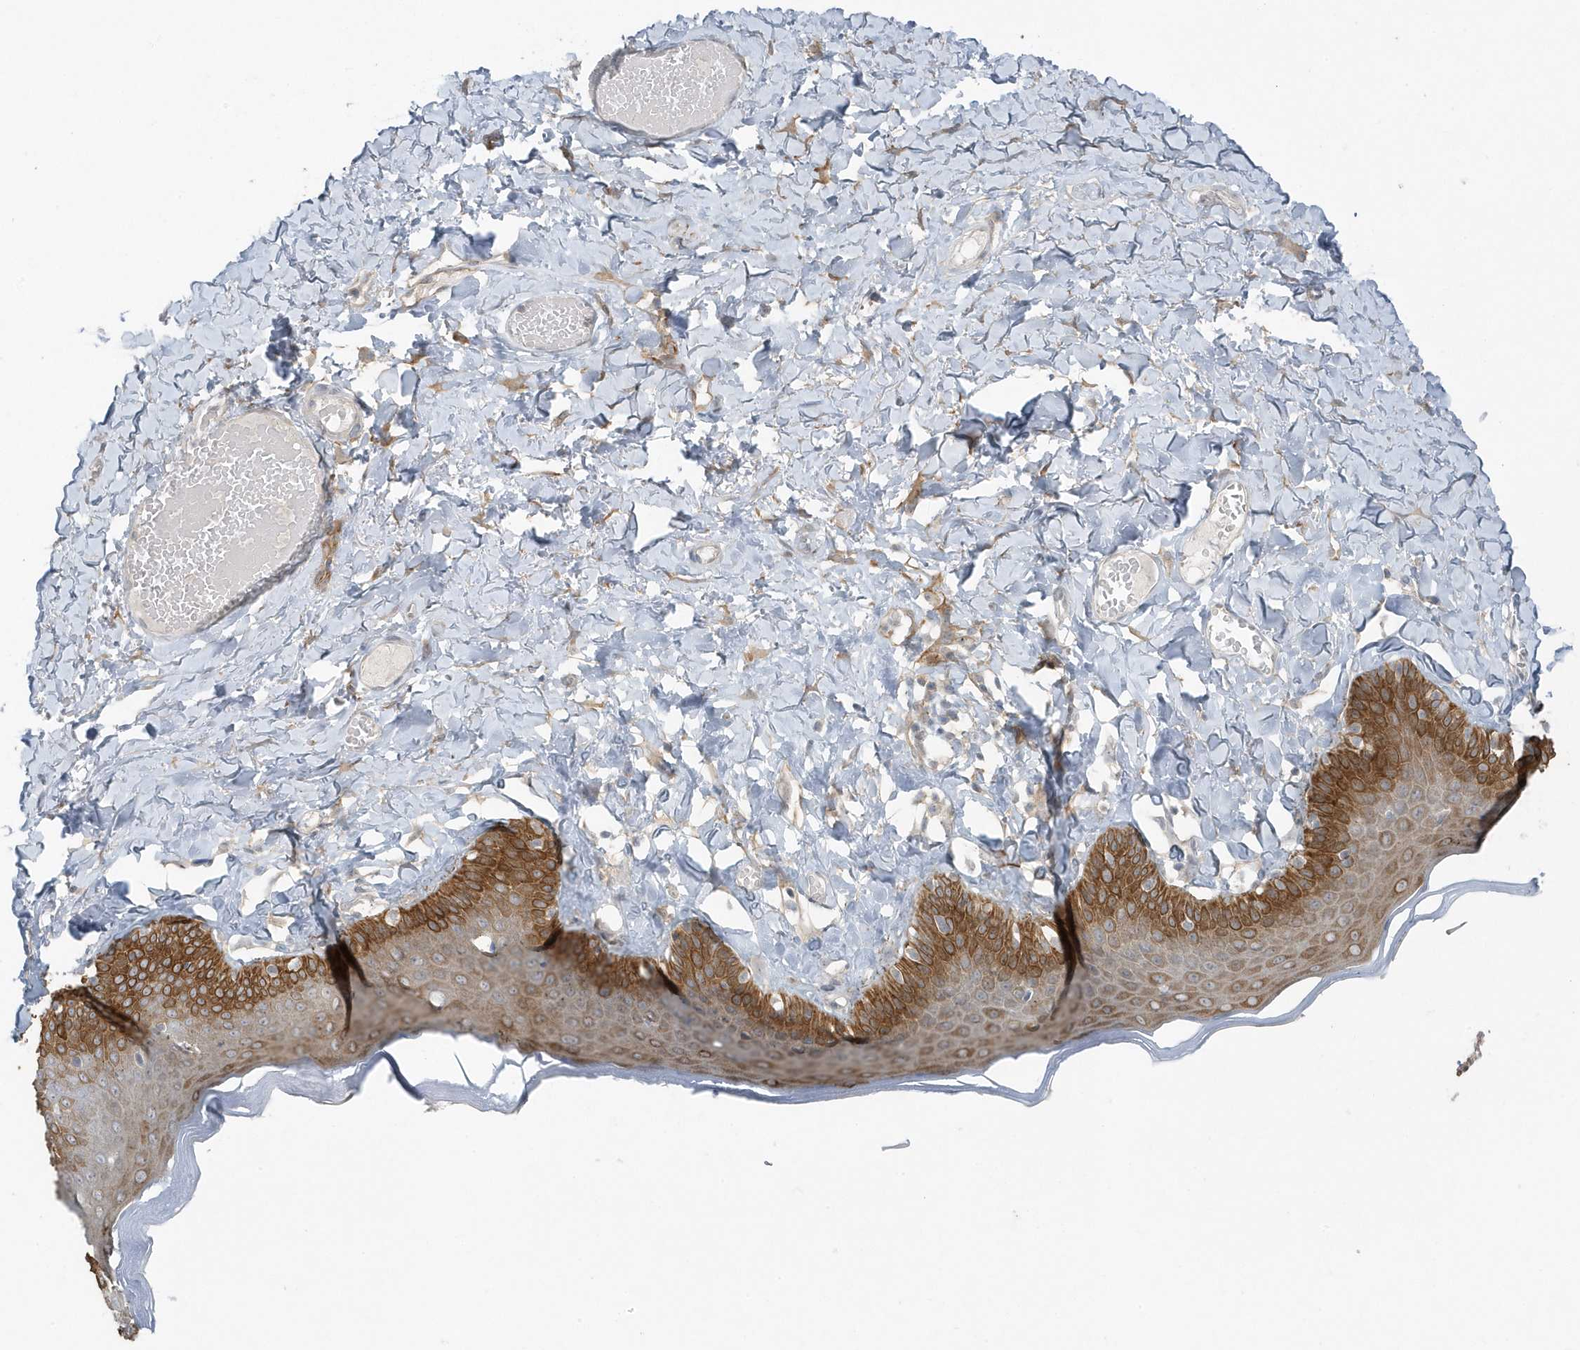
{"staining": {"intensity": "strong", "quantity": "25%-75%", "location": "cytoplasmic/membranous"}, "tissue": "skin", "cell_type": "Epidermal cells", "image_type": "normal", "snomed": [{"axis": "morphology", "description": "Normal tissue, NOS"}, {"axis": "topography", "description": "Anal"}], "caption": "This histopathology image displays IHC staining of normal human skin, with high strong cytoplasmic/membranous staining in approximately 25%-75% of epidermal cells.", "gene": "PARD3B", "patient": {"sex": "male", "age": 69}}